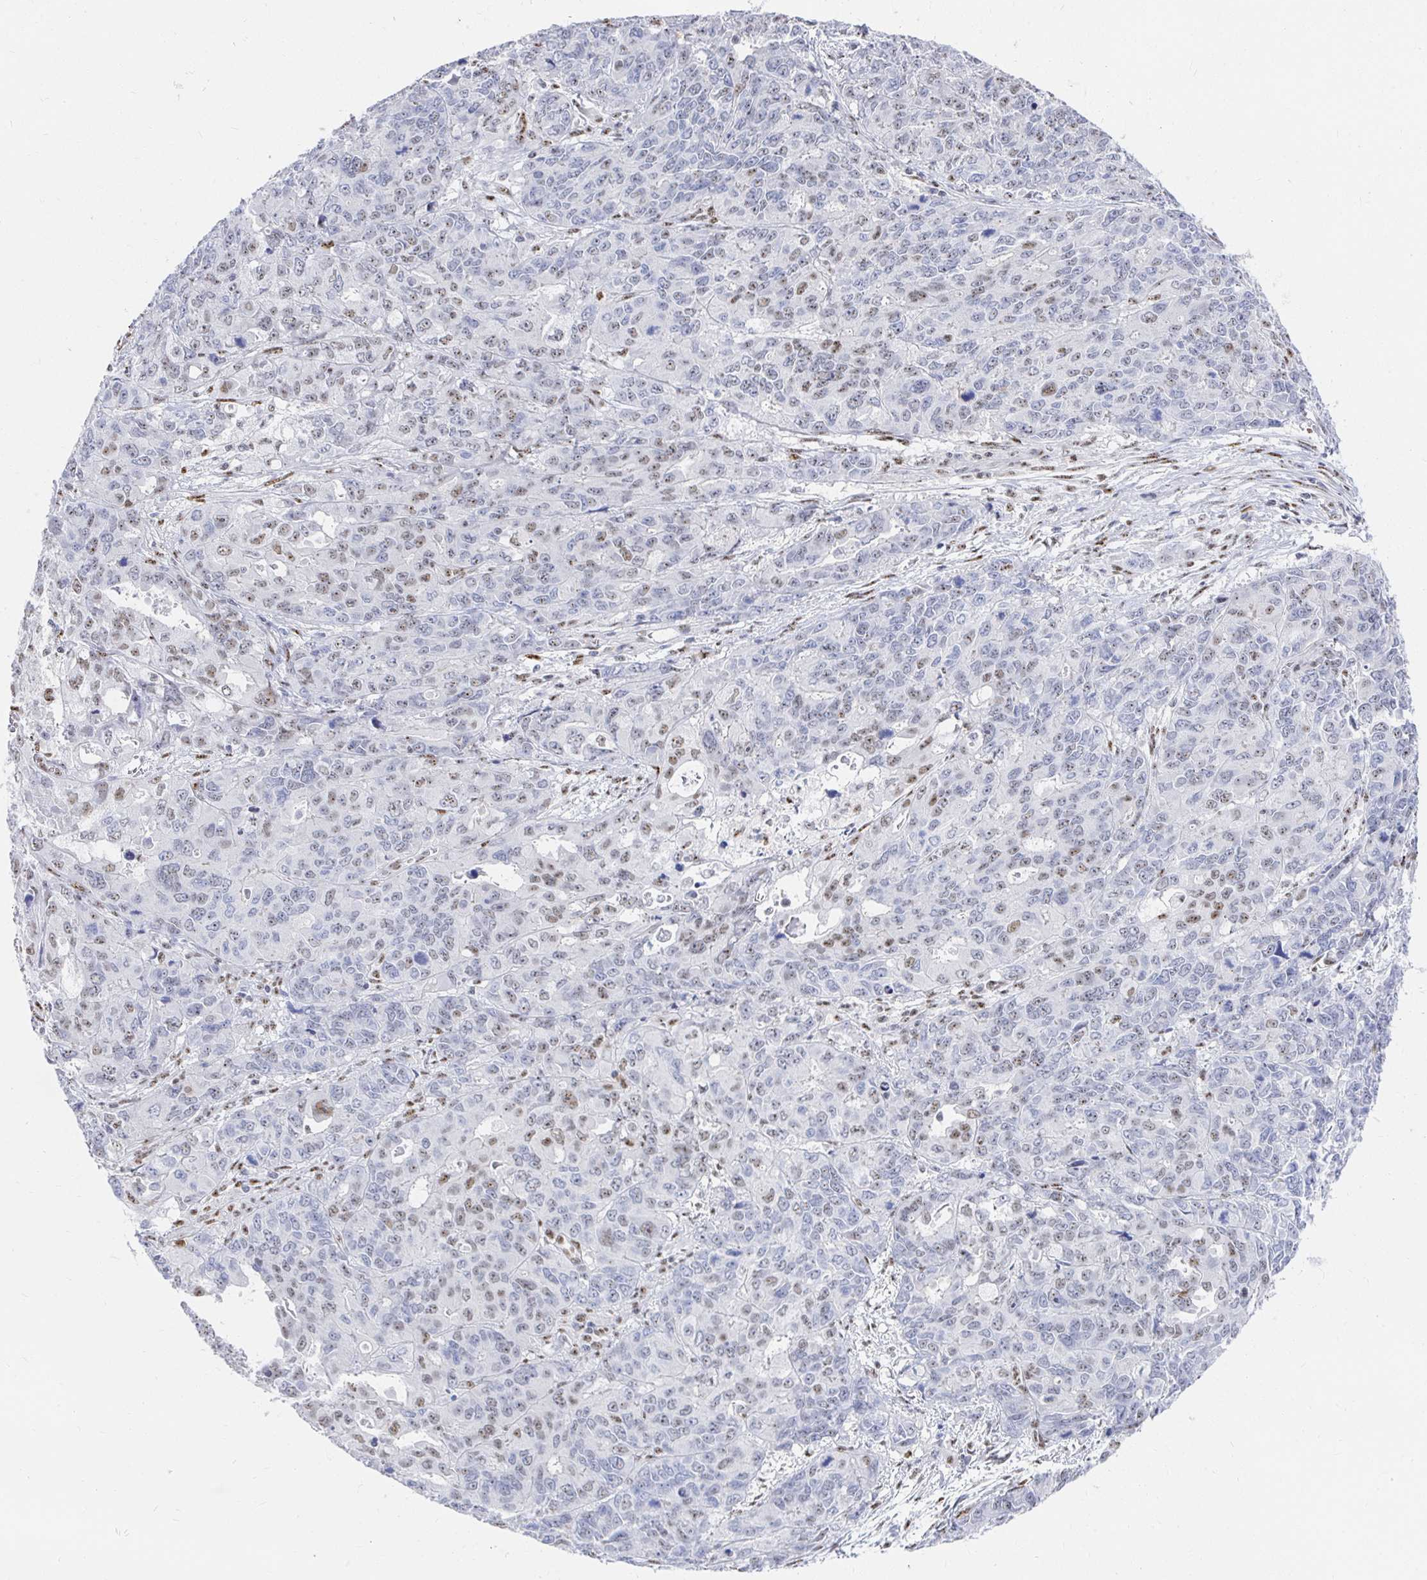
{"staining": {"intensity": "moderate", "quantity": "25%-75%", "location": "nuclear"}, "tissue": "endometrial cancer", "cell_type": "Tumor cells", "image_type": "cancer", "snomed": [{"axis": "morphology", "description": "Adenocarcinoma, NOS"}, {"axis": "topography", "description": "Uterus"}], "caption": "Human endometrial adenocarcinoma stained with a brown dye demonstrates moderate nuclear positive staining in about 25%-75% of tumor cells.", "gene": "CLIC3", "patient": {"sex": "female", "age": 79}}